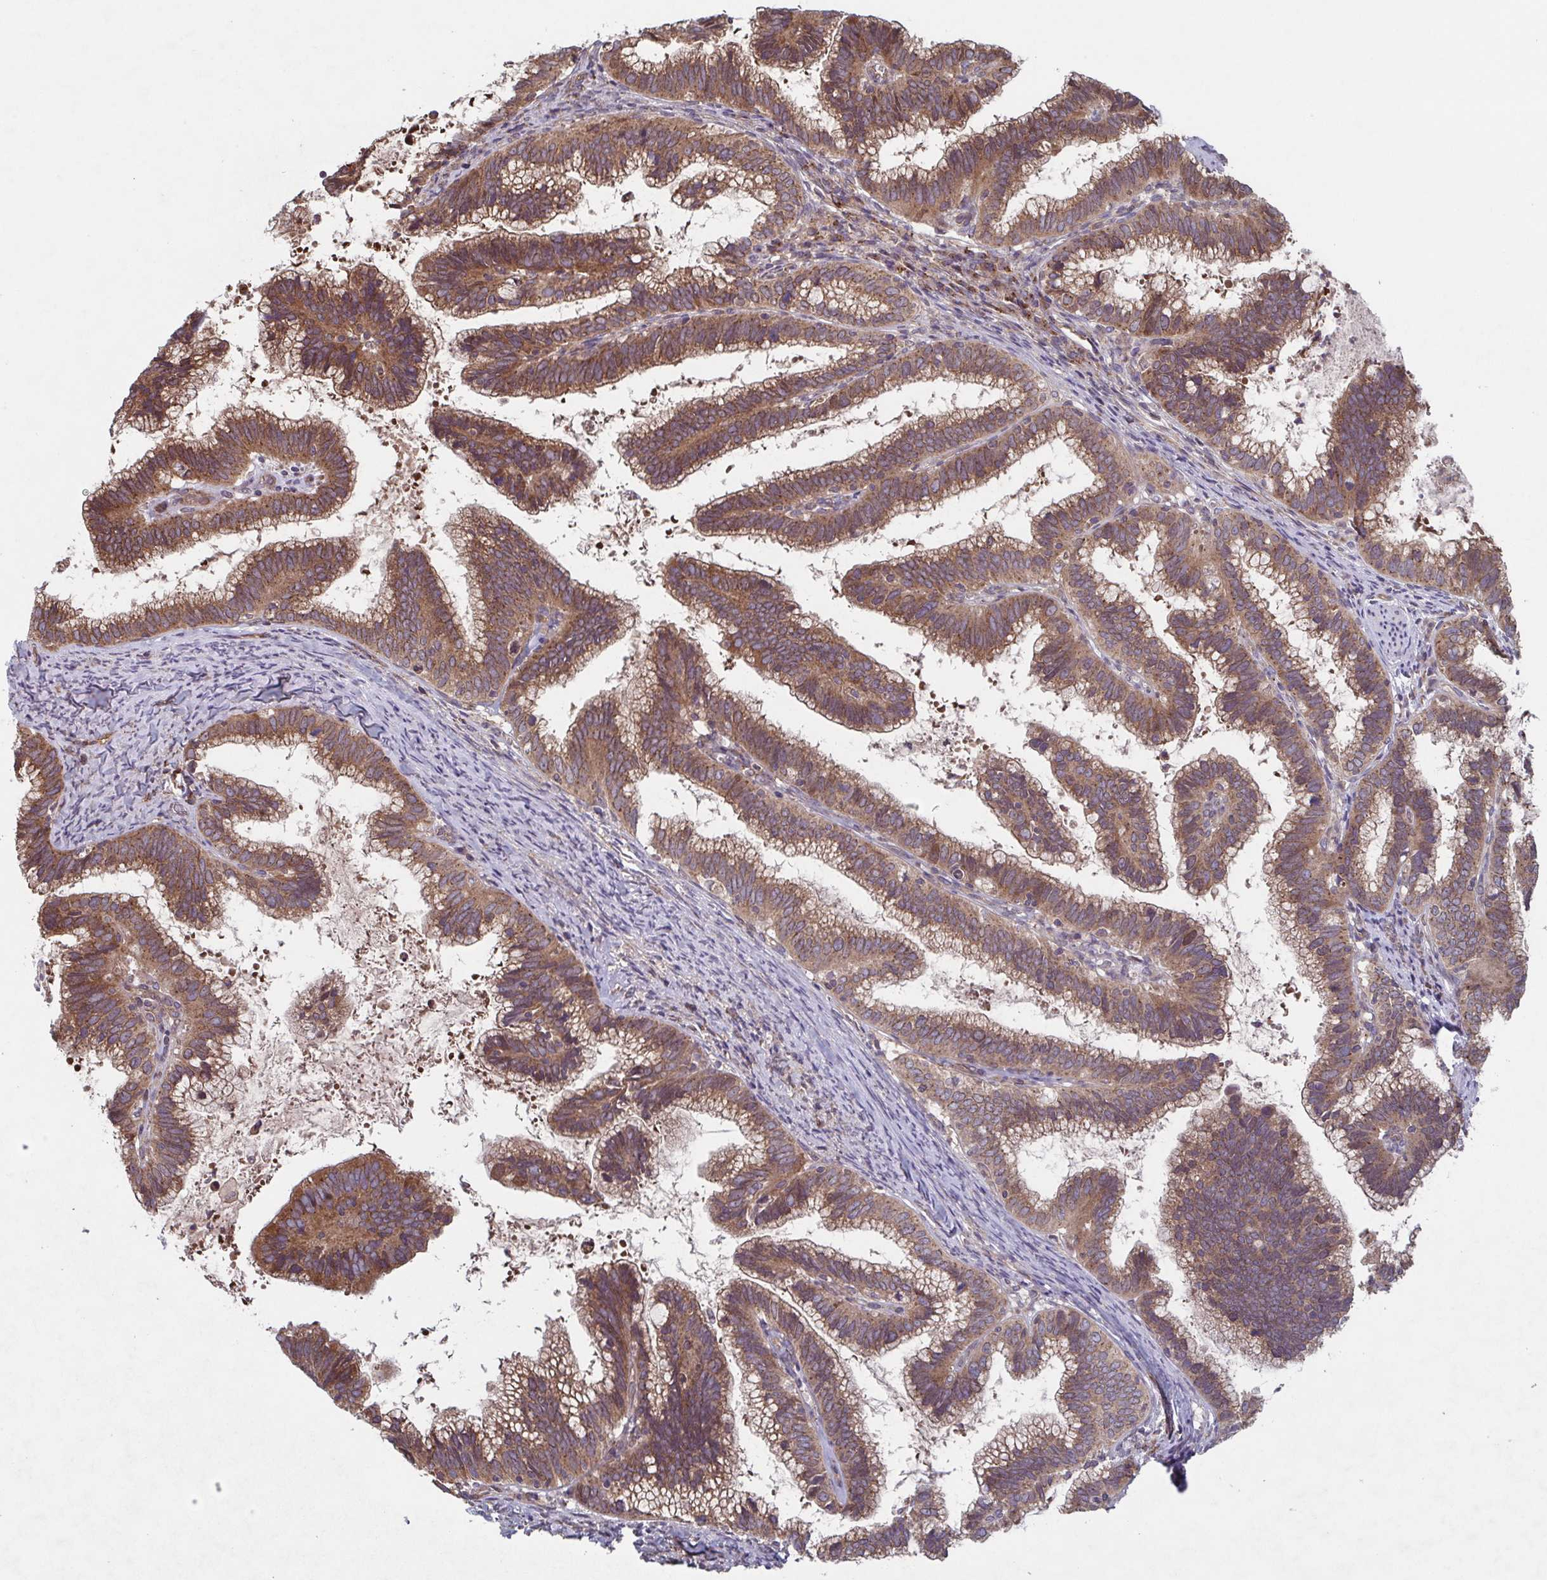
{"staining": {"intensity": "moderate", "quantity": ">75%", "location": "cytoplasmic/membranous"}, "tissue": "cervical cancer", "cell_type": "Tumor cells", "image_type": "cancer", "snomed": [{"axis": "morphology", "description": "Adenocarcinoma, NOS"}, {"axis": "topography", "description": "Cervix"}], "caption": "Human adenocarcinoma (cervical) stained for a protein (brown) reveals moderate cytoplasmic/membranous positive staining in approximately >75% of tumor cells.", "gene": "COPB1", "patient": {"sex": "female", "age": 61}}